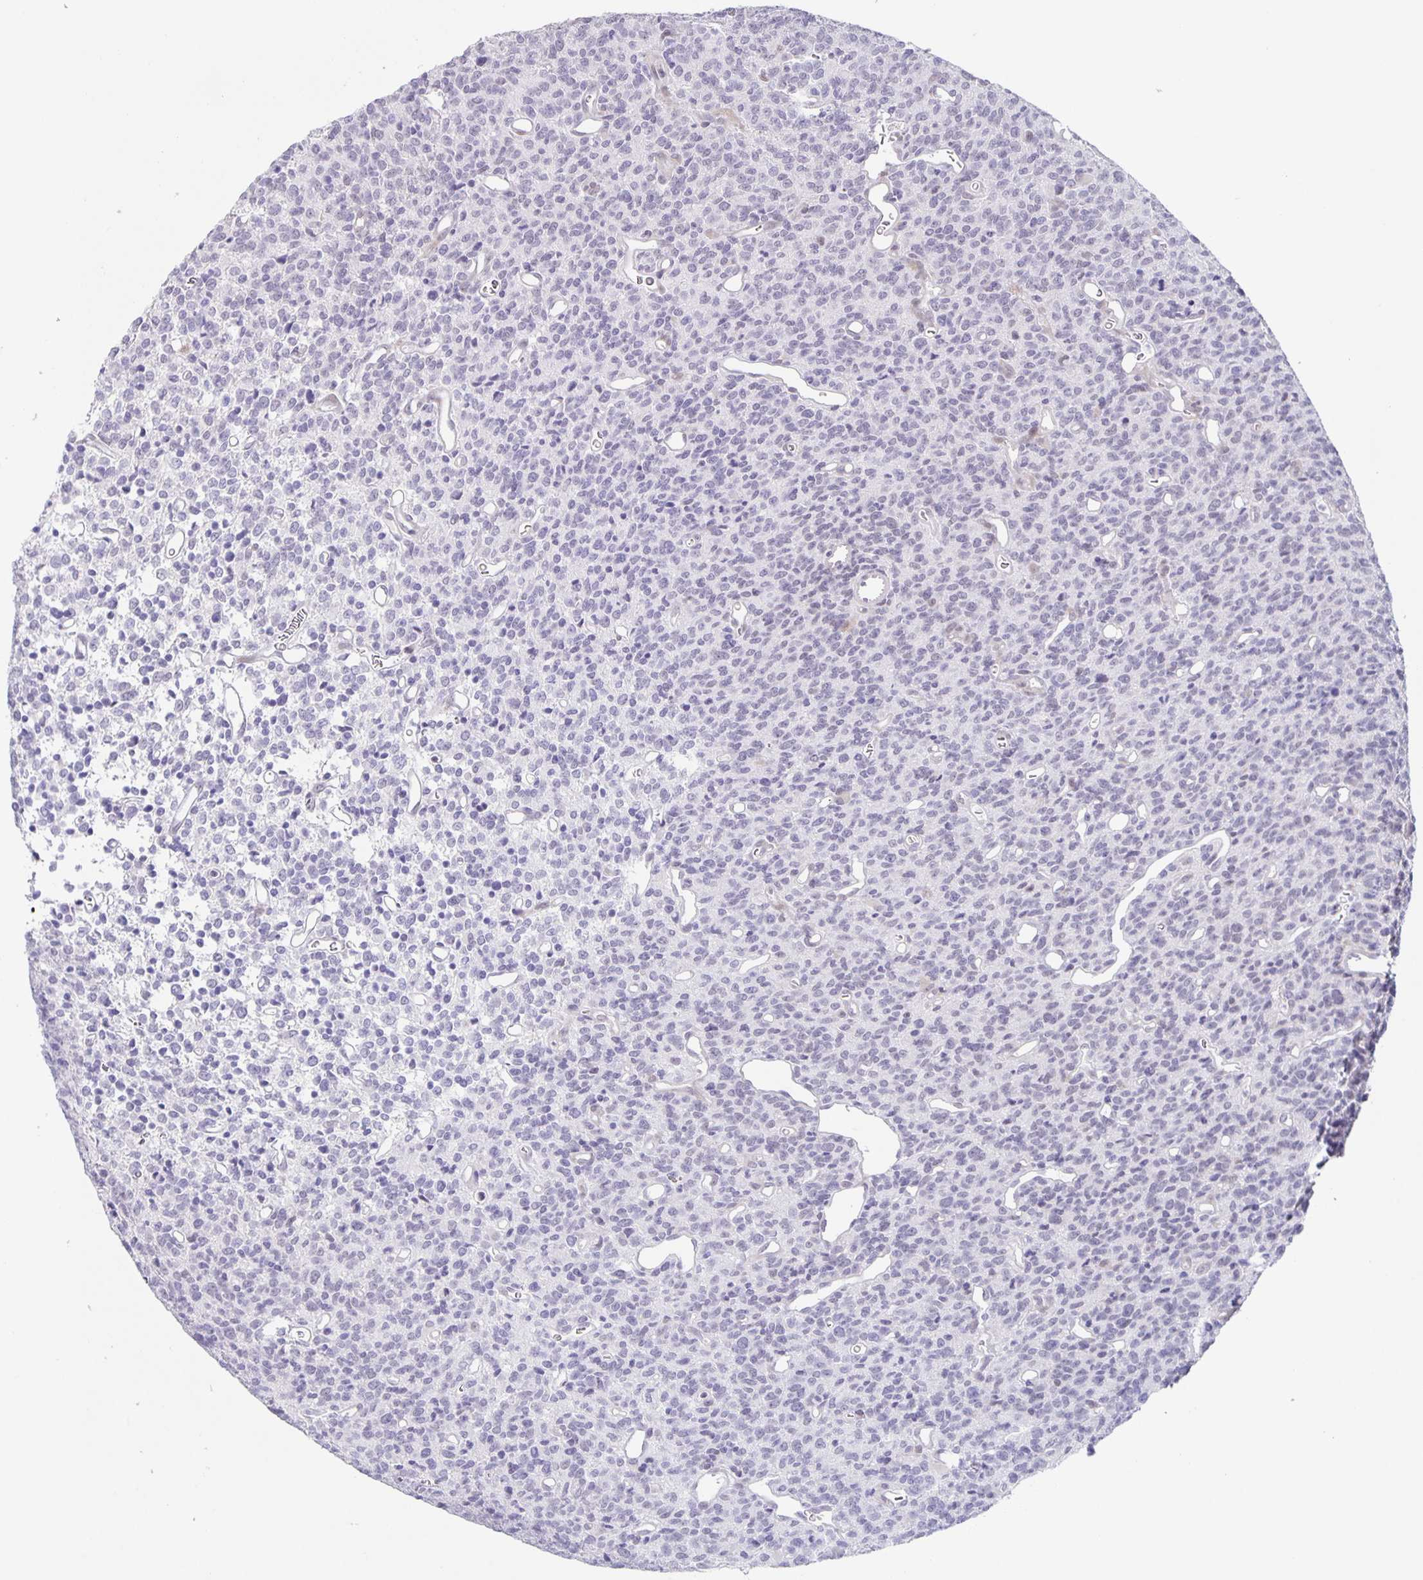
{"staining": {"intensity": "negative", "quantity": "none", "location": "none"}, "tissue": "glioma", "cell_type": "Tumor cells", "image_type": "cancer", "snomed": [{"axis": "morphology", "description": "Glioma, malignant, High grade"}, {"axis": "topography", "description": "Brain"}], "caption": "Immunohistochemistry (IHC) histopathology image of neoplastic tissue: human glioma stained with DAB reveals no significant protein expression in tumor cells.", "gene": "PHRF1", "patient": {"sex": "male", "age": 76}}